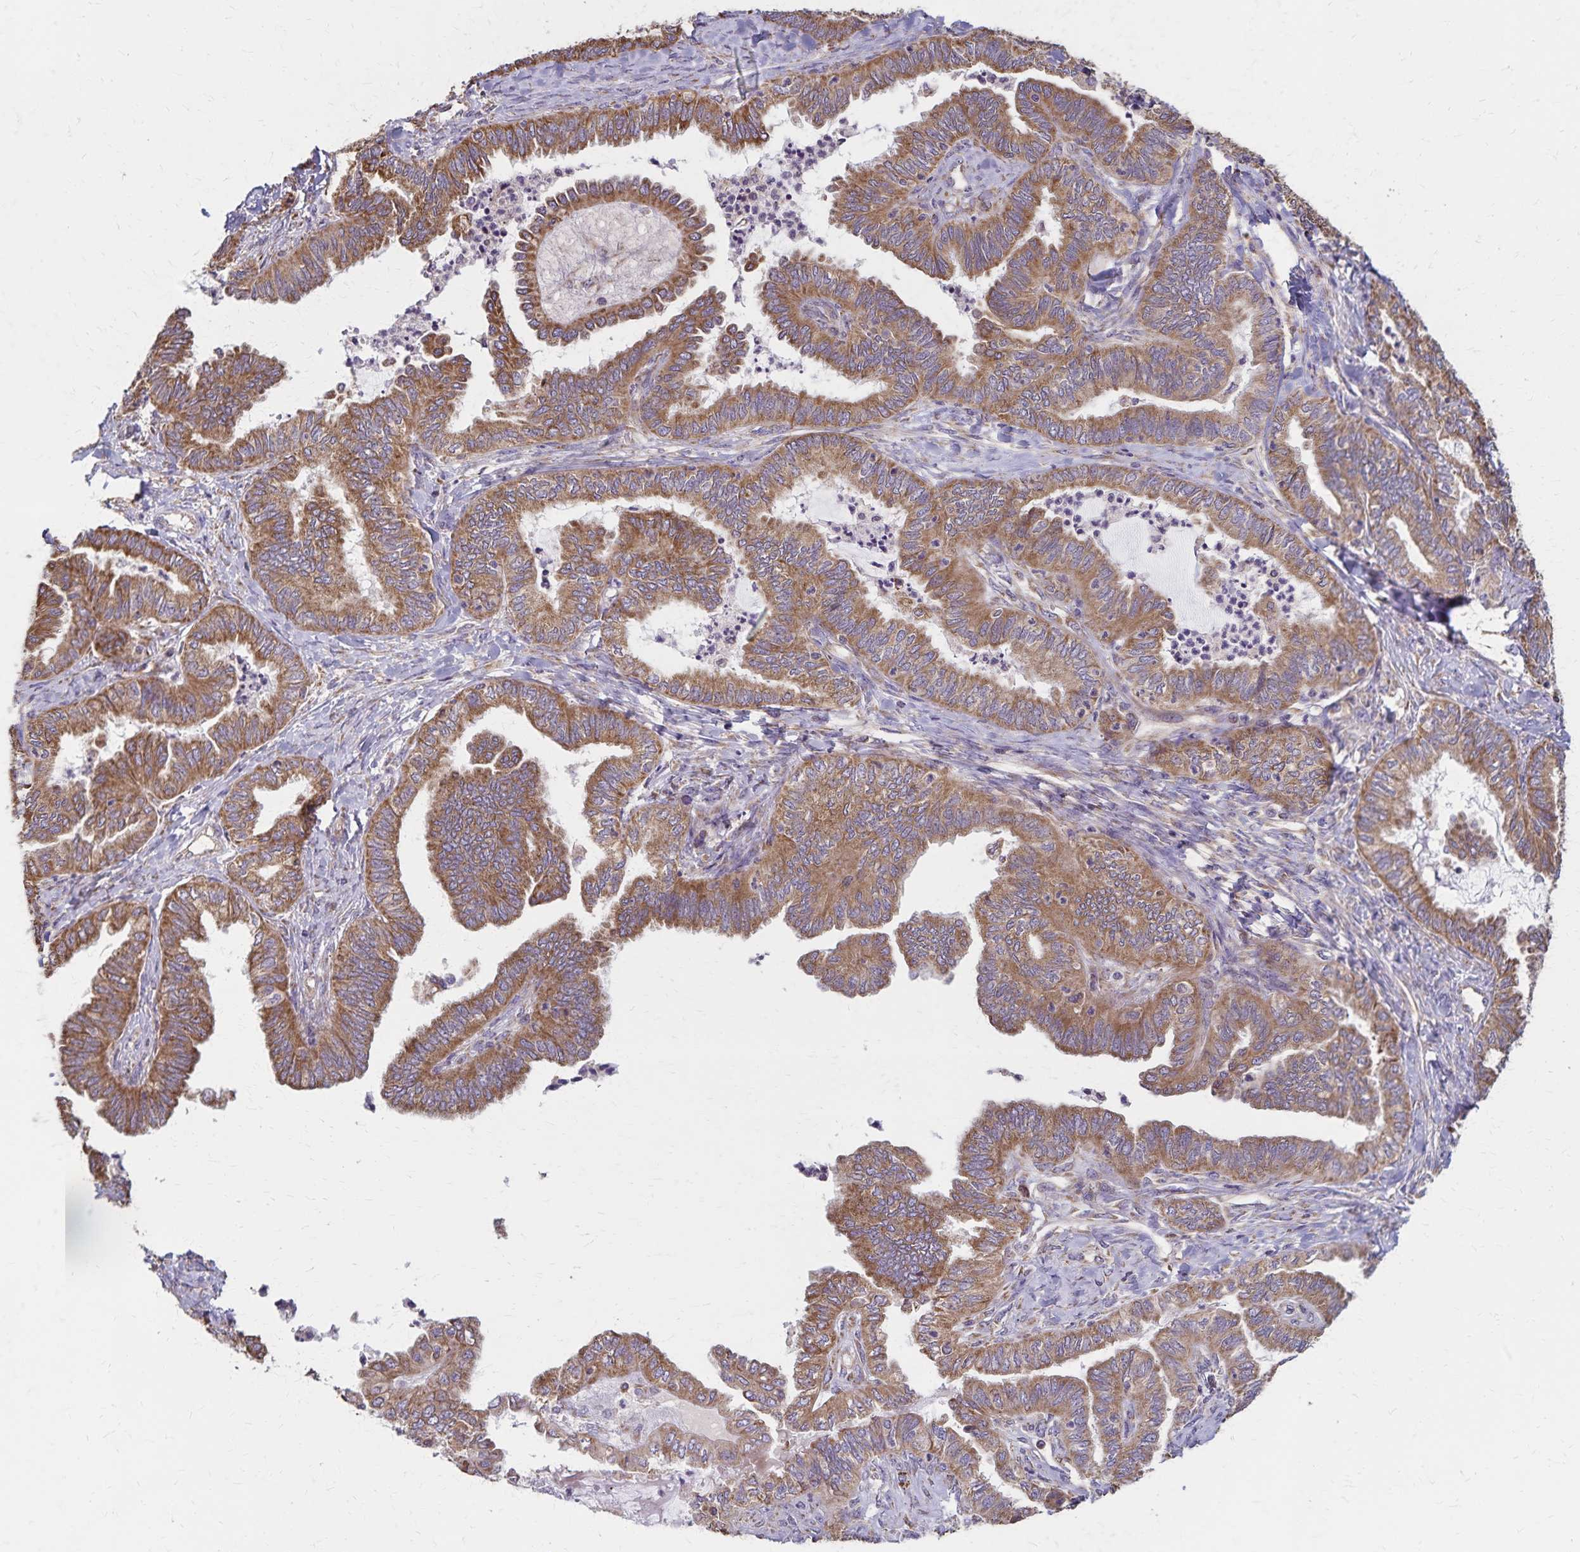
{"staining": {"intensity": "moderate", "quantity": ">75%", "location": "cytoplasmic/membranous"}, "tissue": "ovarian cancer", "cell_type": "Tumor cells", "image_type": "cancer", "snomed": [{"axis": "morphology", "description": "Carcinoma, endometroid"}, {"axis": "topography", "description": "Ovary"}], "caption": "Brown immunohistochemical staining in human endometroid carcinoma (ovarian) demonstrates moderate cytoplasmic/membranous expression in approximately >75% of tumor cells. Nuclei are stained in blue.", "gene": "RNF10", "patient": {"sex": "female", "age": 70}}